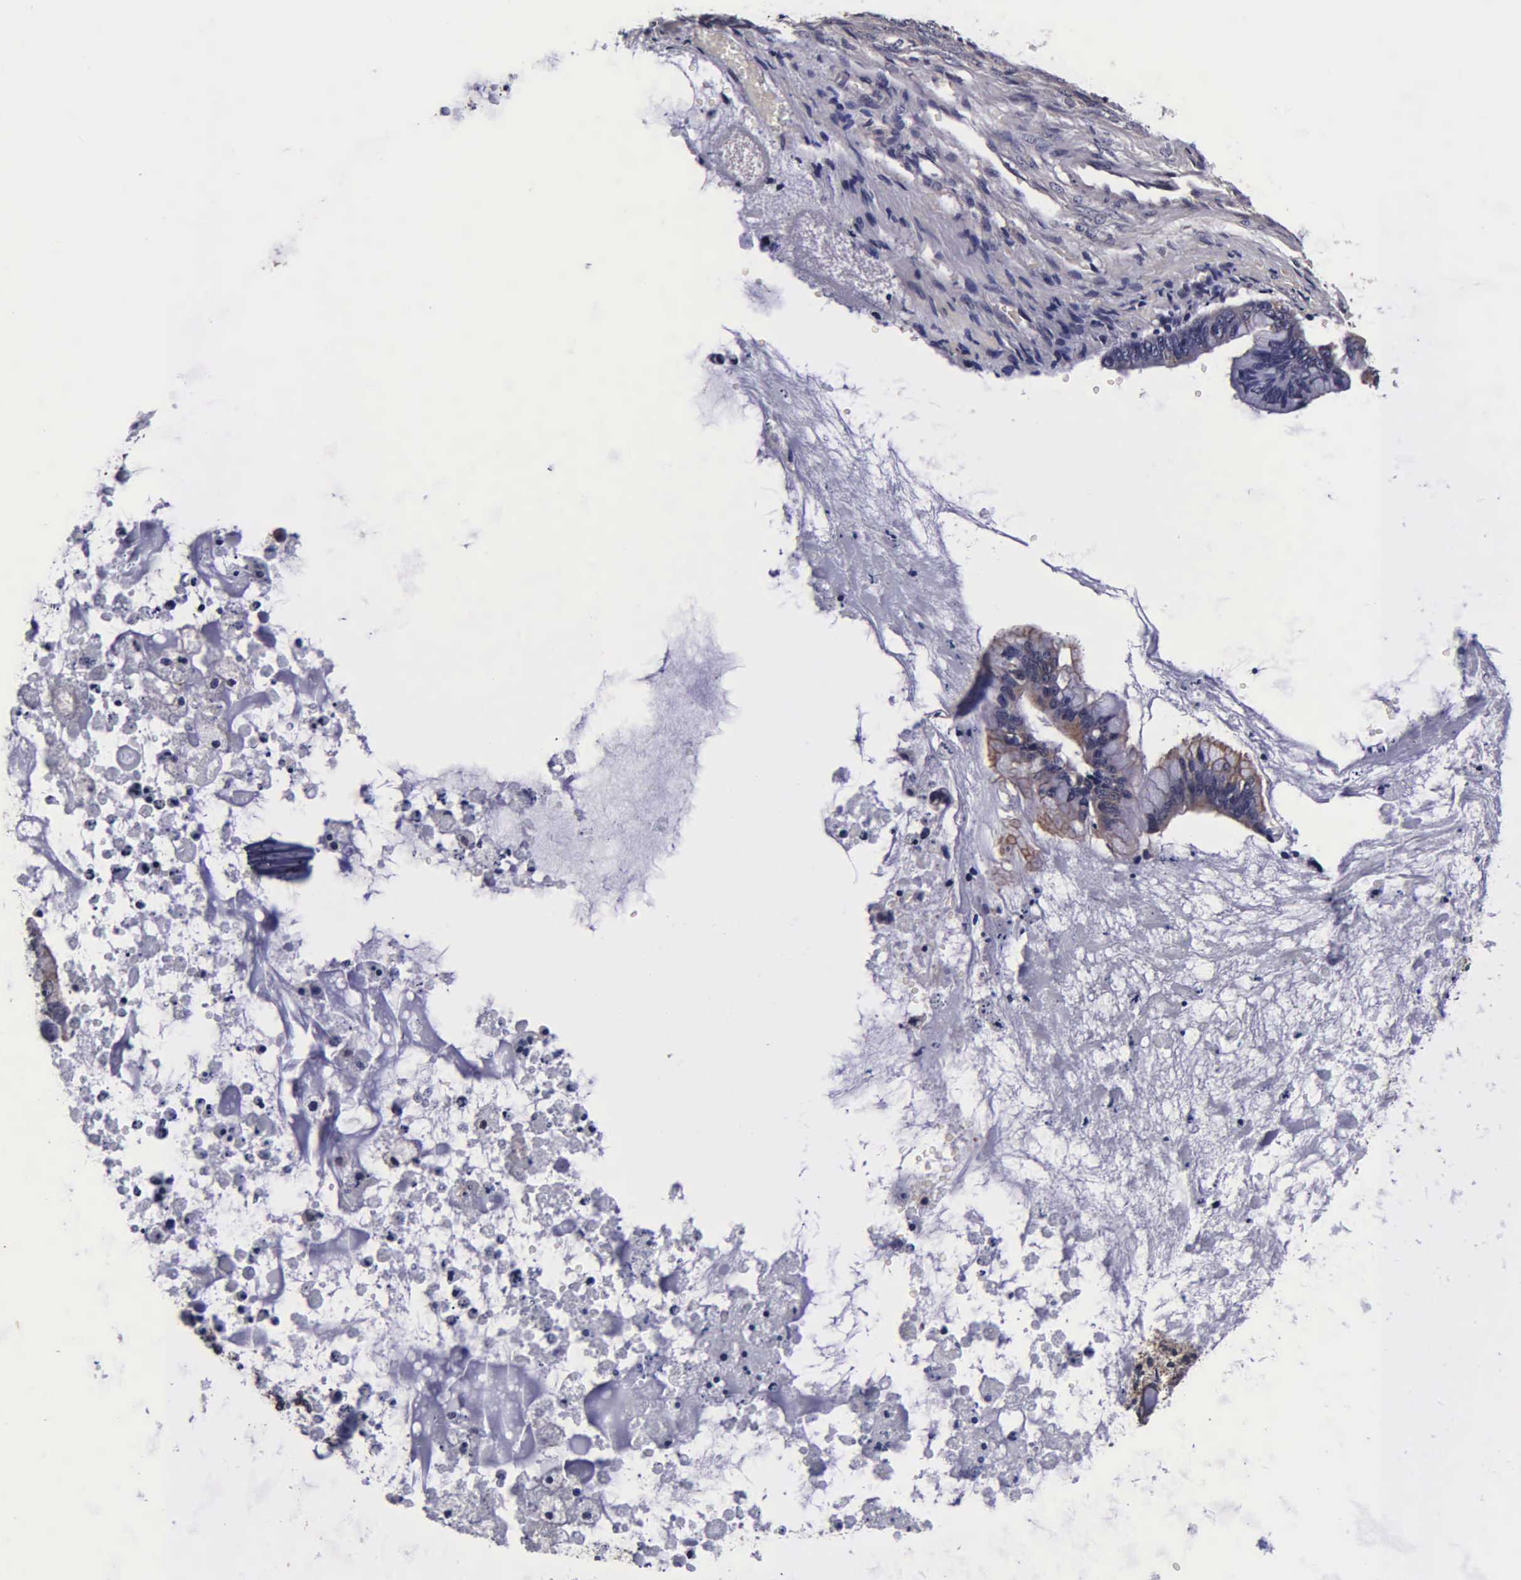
{"staining": {"intensity": "weak", "quantity": ">75%", "location": "cytoplasmic/membranous"}, "tissue": "ovarian cancer", "cell_type": "Tumor cells", "image_type": "cancer", "snomed": [{"axis": "morphology", "description": "Cystadenocarcinoma, mucinous, NOS"}, {"axis": "topography", "description": "Ovary"}], "caption": "IHC staining of ovarian mucinous cystadenocarcinoma, which shows low levels of weak cytoplasmic/membranous staining in about >75% of tumor cells indicating weak cytoplasmic/membranous protein staining. The staining was performed using DAB (3,3'-diaminobenzidine) (brown) for protein detection and nuclei were counterstained in hematoxylin (blue).", "gene": "PSMA3", "patient": {"sex": "female", "age": 36}}